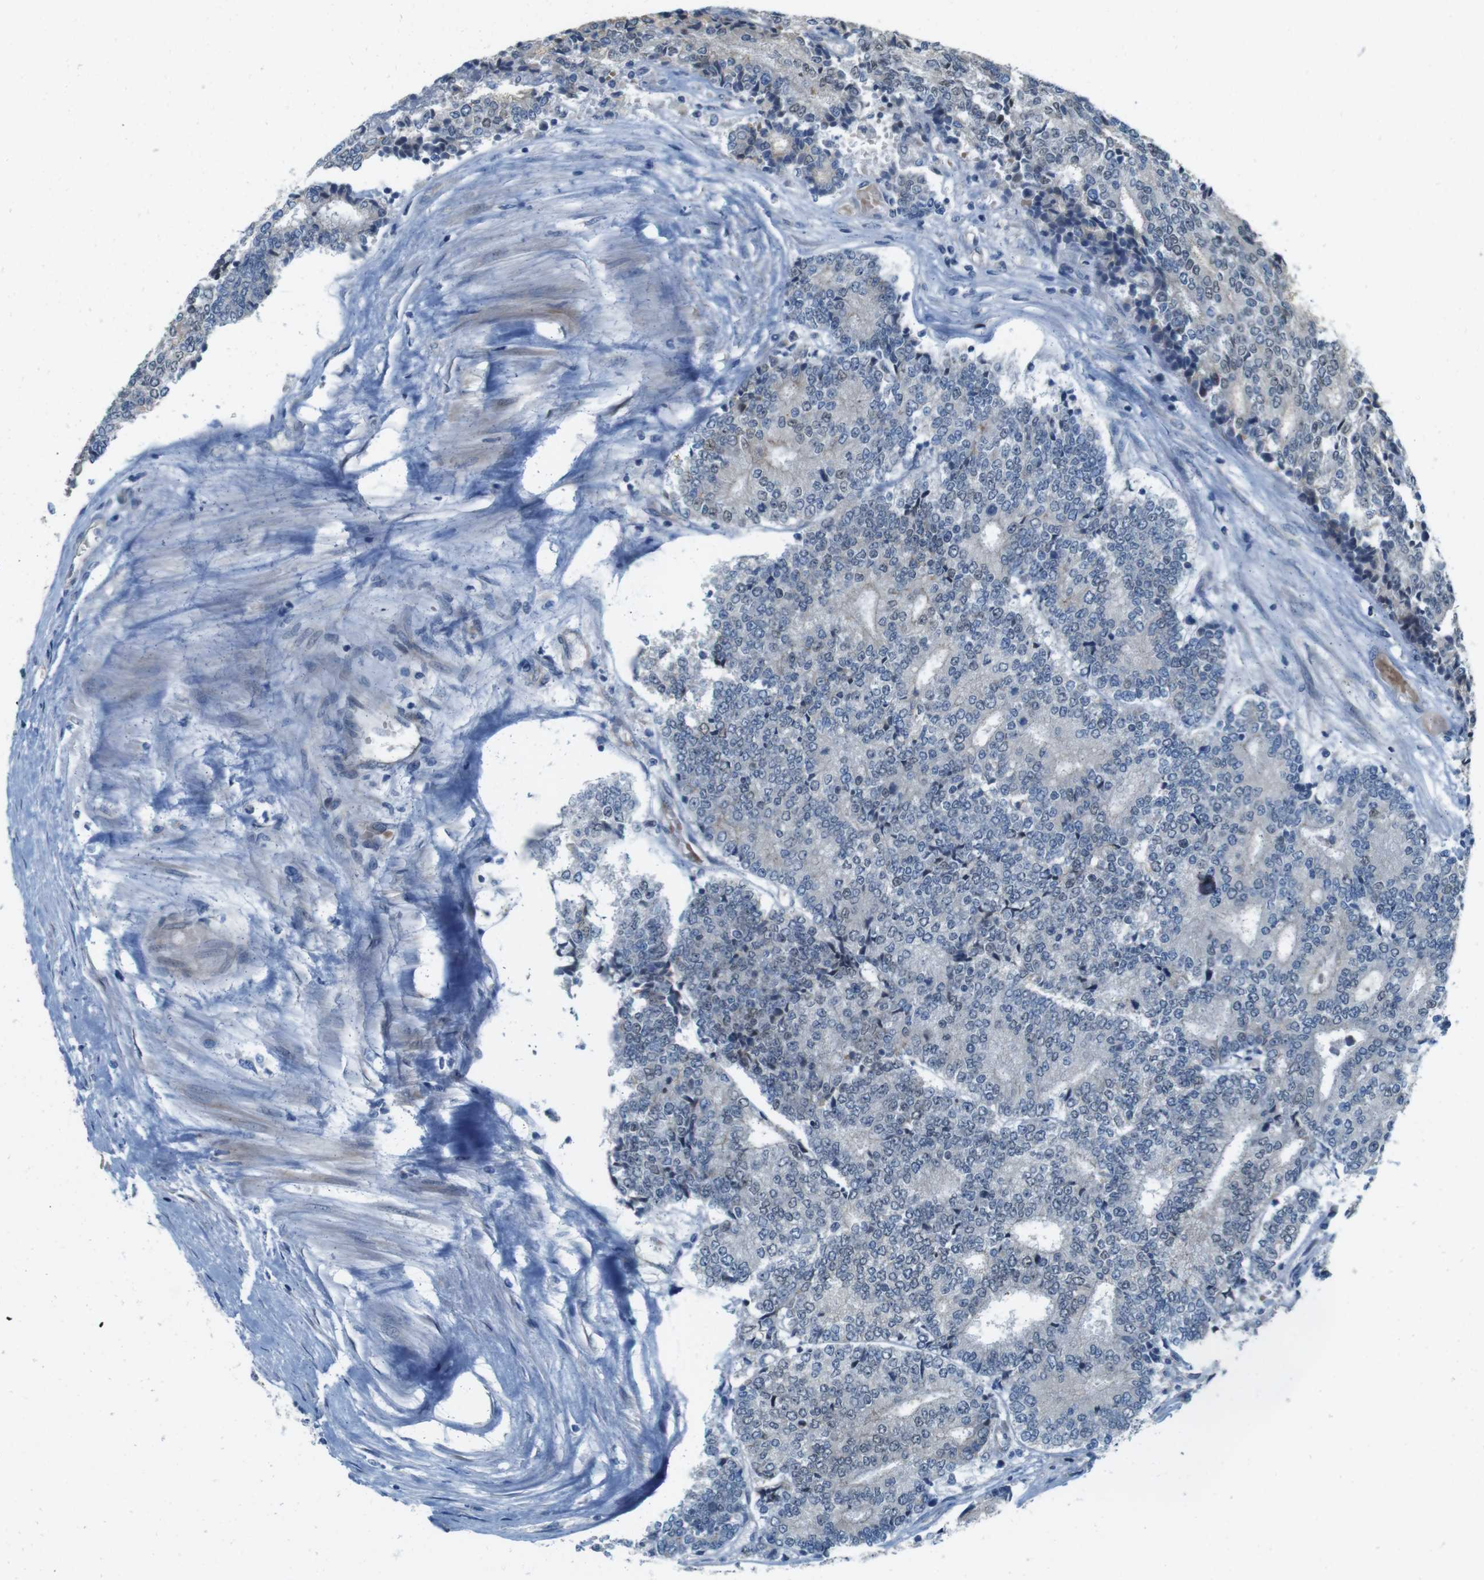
{"staining": {"intensity": "negative", "quantity": "none", "location": "none"}, "tissue": "prostate cancer", "cell_type": "Tumor cells", "image_type": "cancer", "snomed": [{"axis": "morphology", "description": "Normal tissue, NOS"}, {"axis": "morphology", "description": "Adenocarcinoma, High grade"}, {"axis": "topography", "description": "Prostate"}, {"axis": "topography", "description": "Seminal veicle"}], "caption": "The photomicrograph reveals no staining of tumor cells in prostate cancer (adenocarcinoma (high-grade)). (Stains: DAB immunohistochemistry with hematoxylin counter stain, Microscopy: brightfield microscopy at high magnification).", "gene": "SKI", "patient": {"sex": "male", "age": 55}}